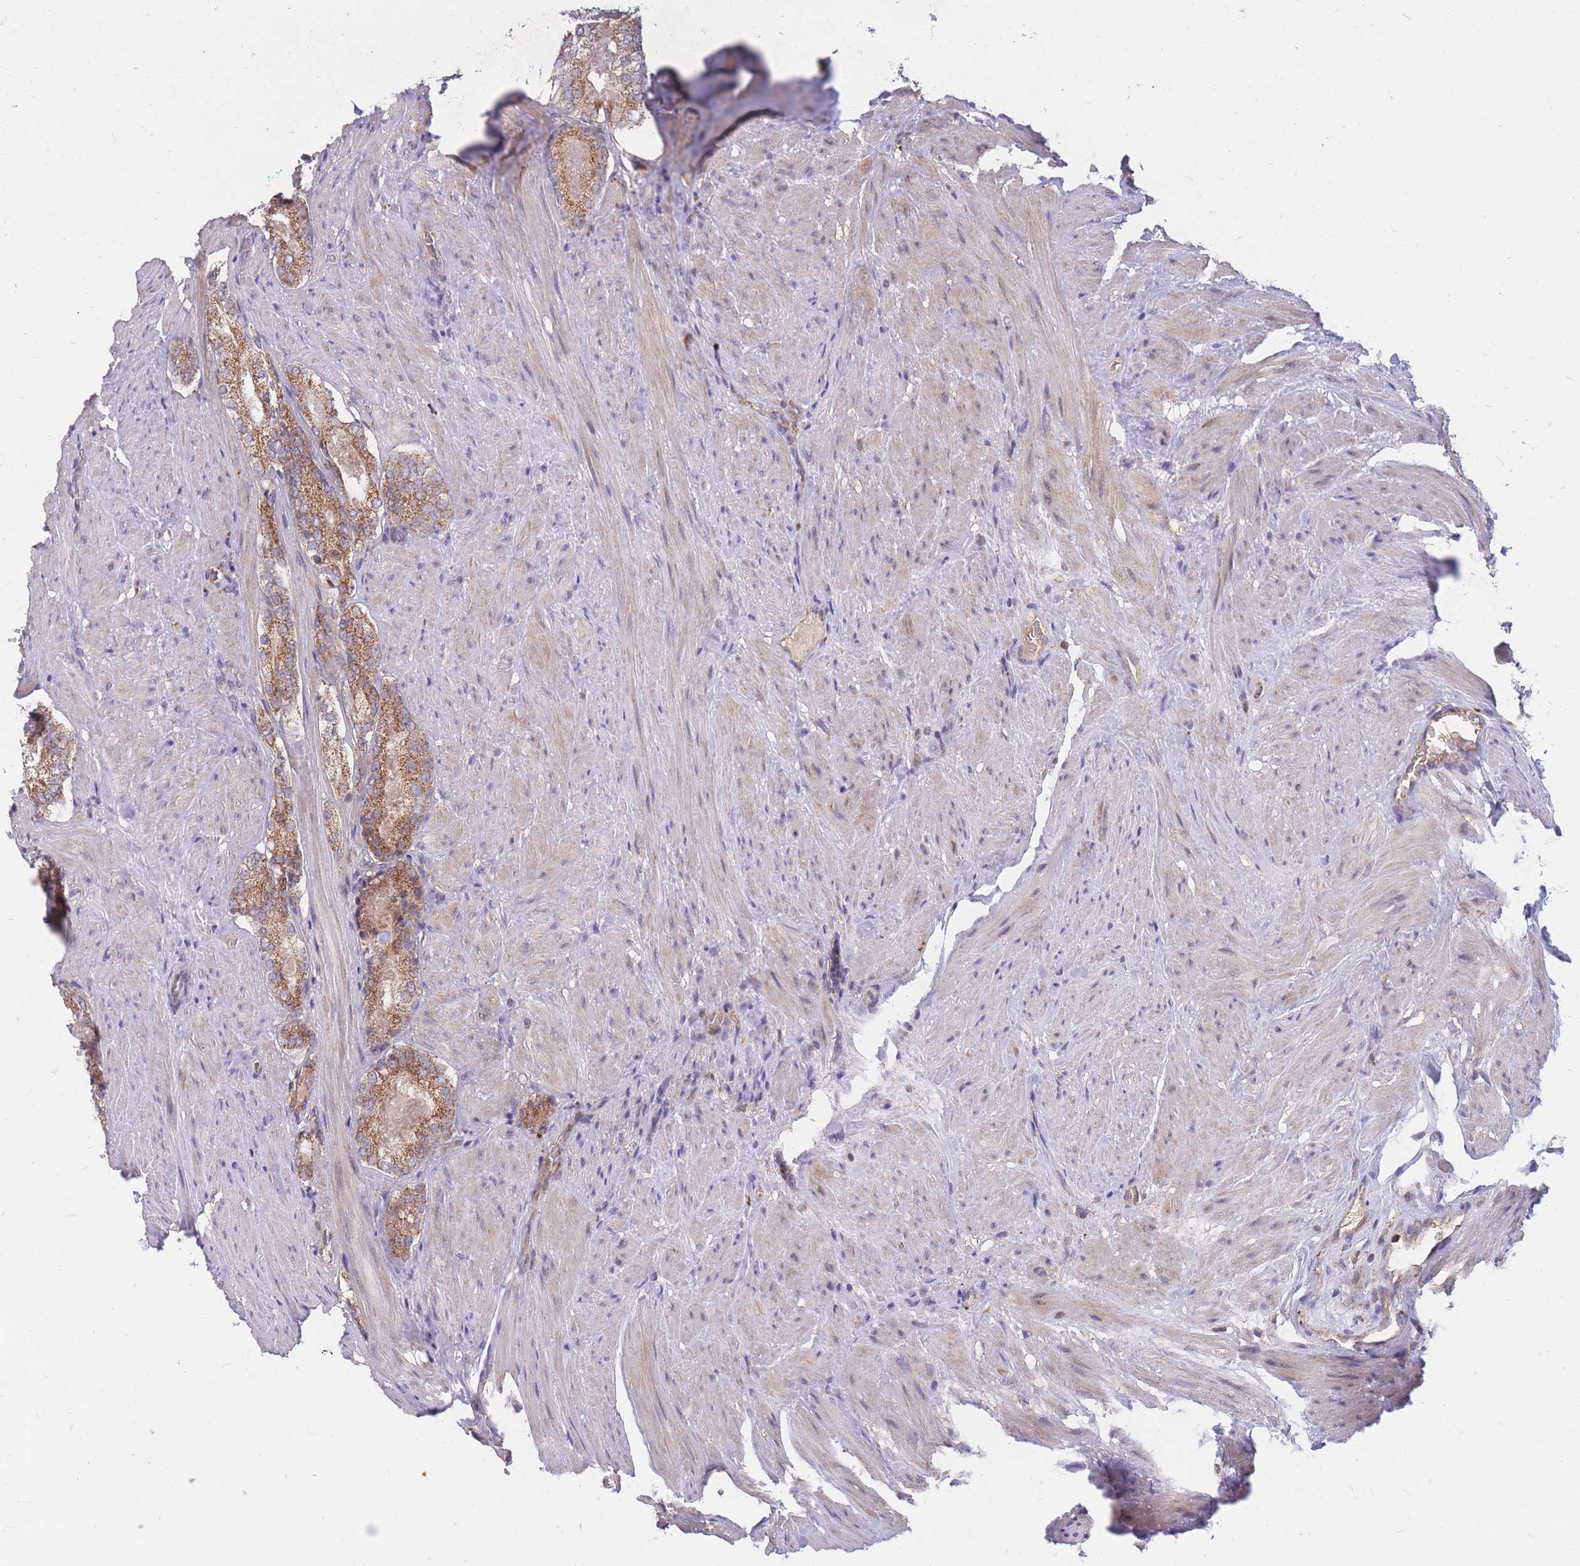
{"staining": {"intensity": "moderate", "quantity": "25%-75%", "location": "cytoplasmic/membranous"}, "tissue": "prostate cancer", "cell_type": "Tumor cells", "image_type": "cancer", "snomed": [{"axis": "morphology", "description": "Adenocarcinoma, Low grade"}, {"axis": "topography", "description": "Prostate"}], "caption": "Immunohistochemical staining of prostate adenocarcinoma (low-grade) displays moderate cytoplasmic/membranous protein expression in about 25%-75% of tumor cells.", "gene": "PTPMT1", "patient": {"sex": "male", "age": 54}}